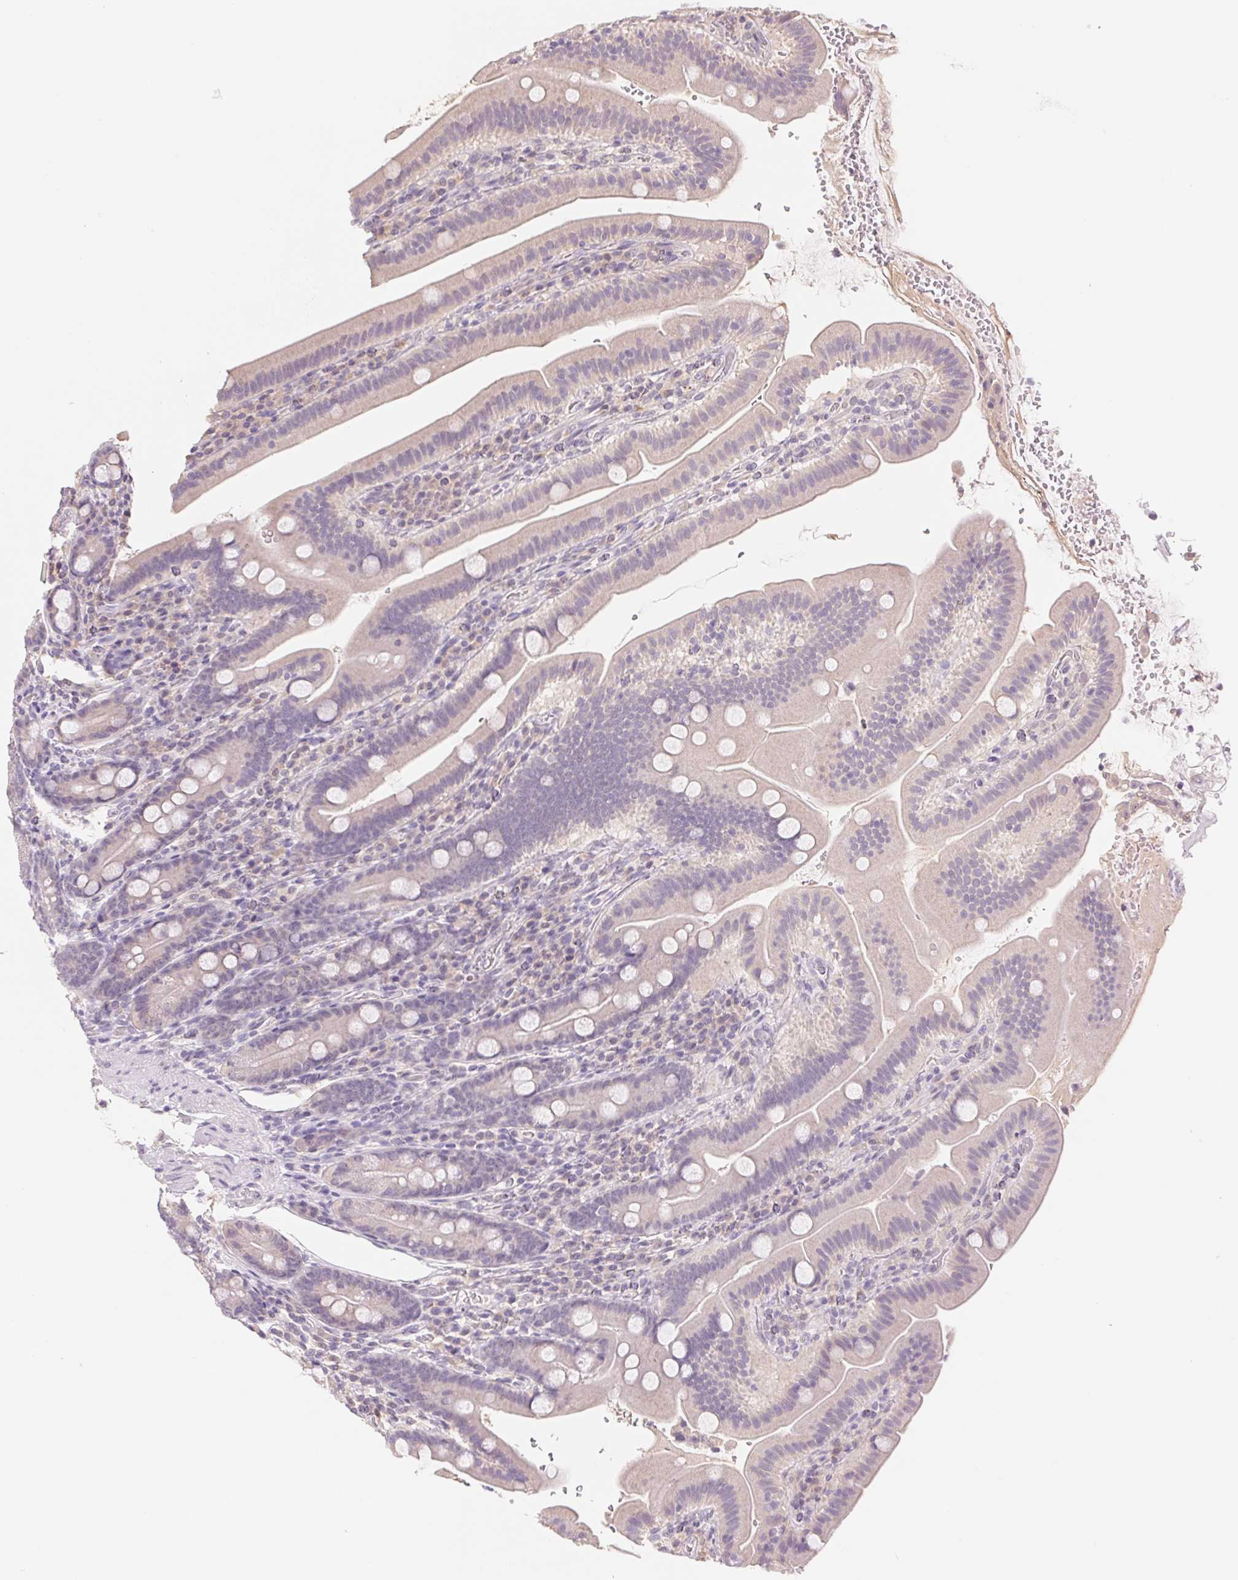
{"staining": {"intensity": "negative", "quantity": "none", "location": "none"}, "tissue": "small intestine", "cell_type": "Glandular cells", "image_type": "normal", "snomed": [{"axis": "morphology", "description": "Normal tissue, NOS"}, {"axis": "topography", "description": "Small intestine"}], "caption": "Micrograph shows no protein staining in glandular cells of benign small intestine. (DAB (3,3'-diaminobenzidine) IHC, high magnification).", "gene": "PNMA8B", "patient": {"sex": "male", "age": 26}}